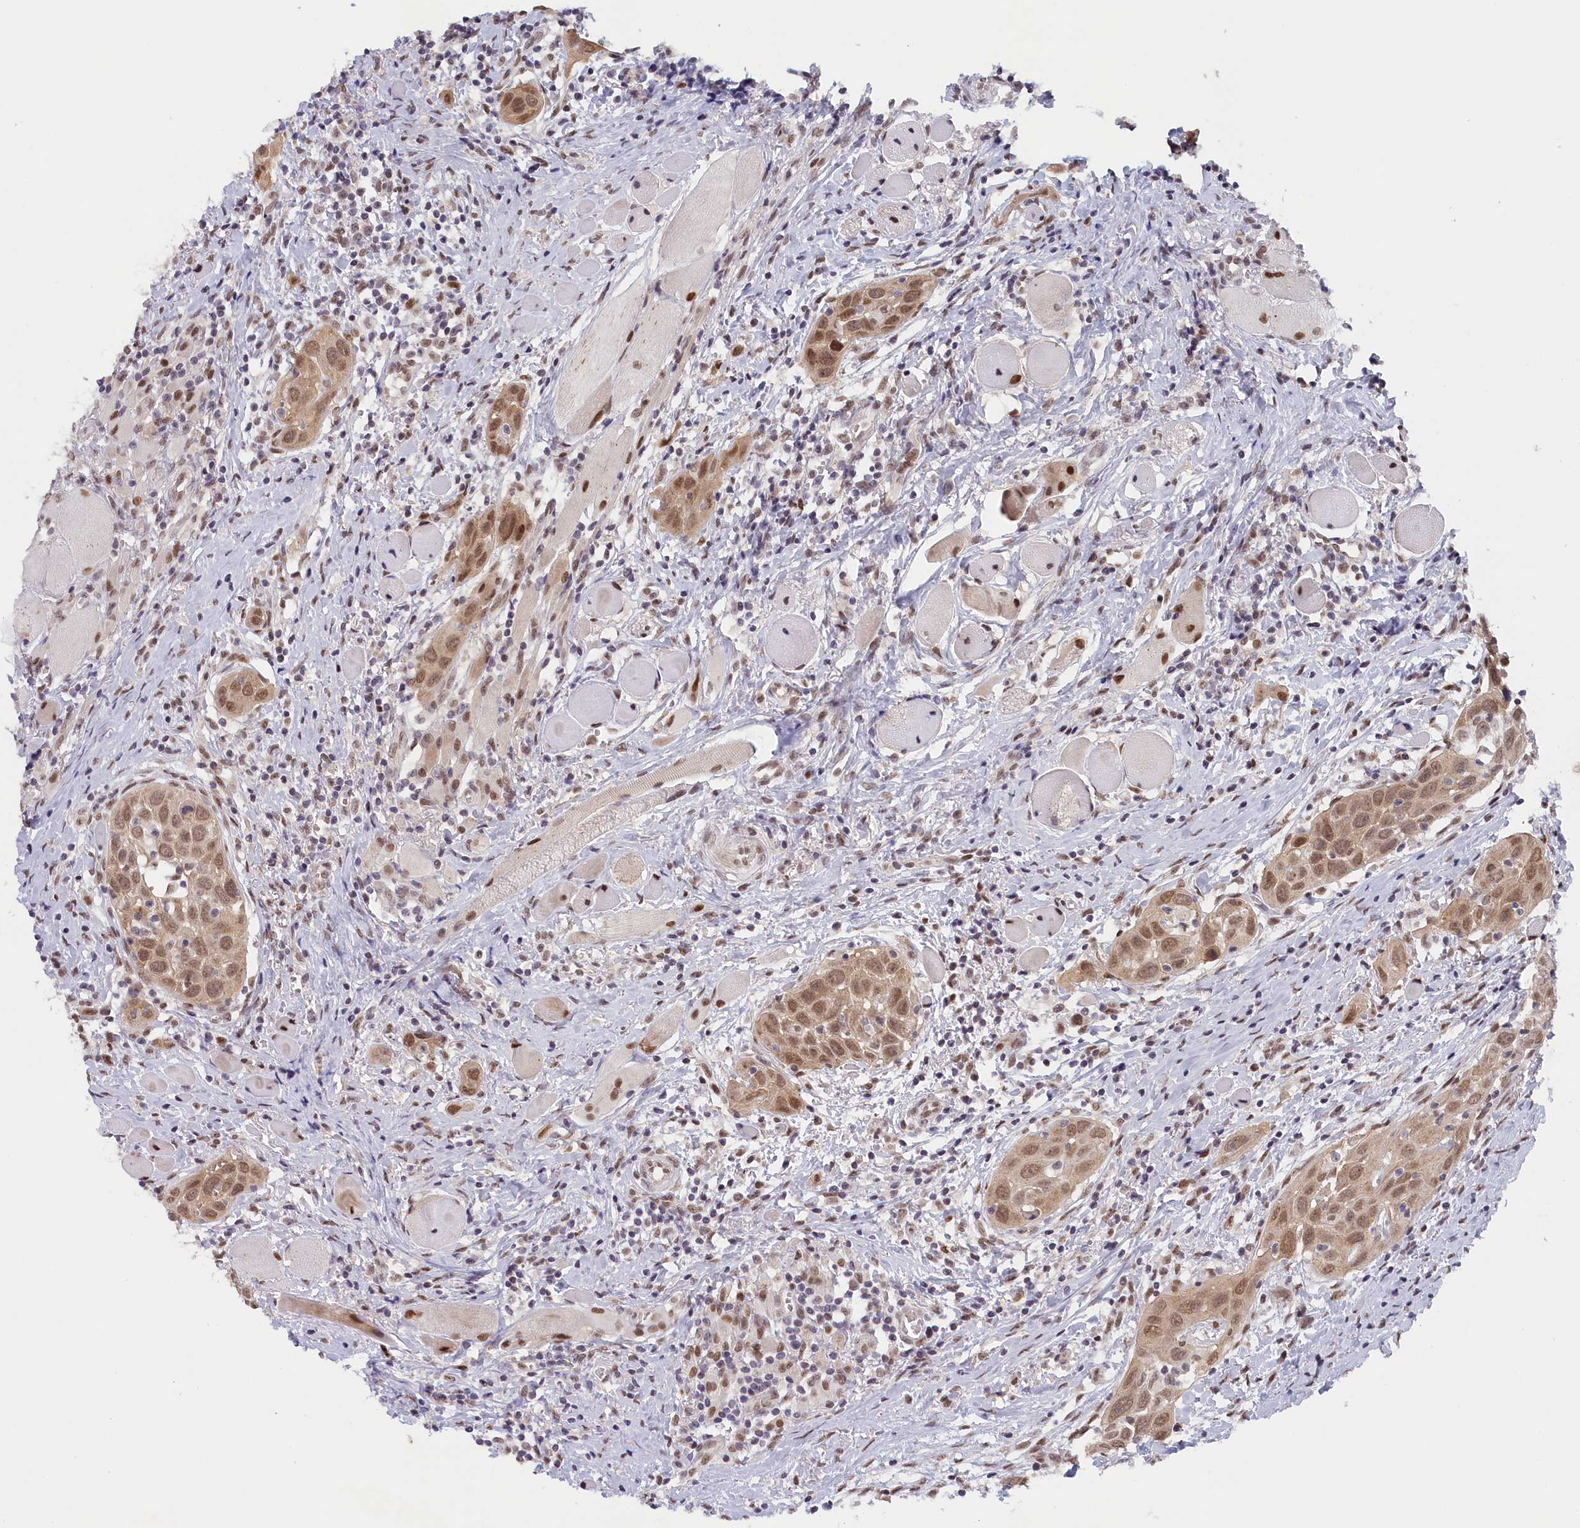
{"staining": {"intensity": "moderate", "quantity": ">75%", "location": "nuclear"}, "tissue": "head and neck cancer", "cell_type": "Tumor cells", "image_type": "cancer", "snomed": [{"axis": "morphology", "description": "Squamous cell carcinoma, NOS"}, {"axis": "topography", "description": "Oral tissue"}, {"axis": "topography", "description": "Head-Neck"}], "caption": "Head and neck squamous cell carcinoma was stained to show a protein in brown. There is medium levels of moderate nuclear staining in about >75% of tumor cells. (DAB = brown stain, brightfield microscopy at high magnification).", "gene": "SEC31B", "patient": {"sex": "female", "age": 50}}